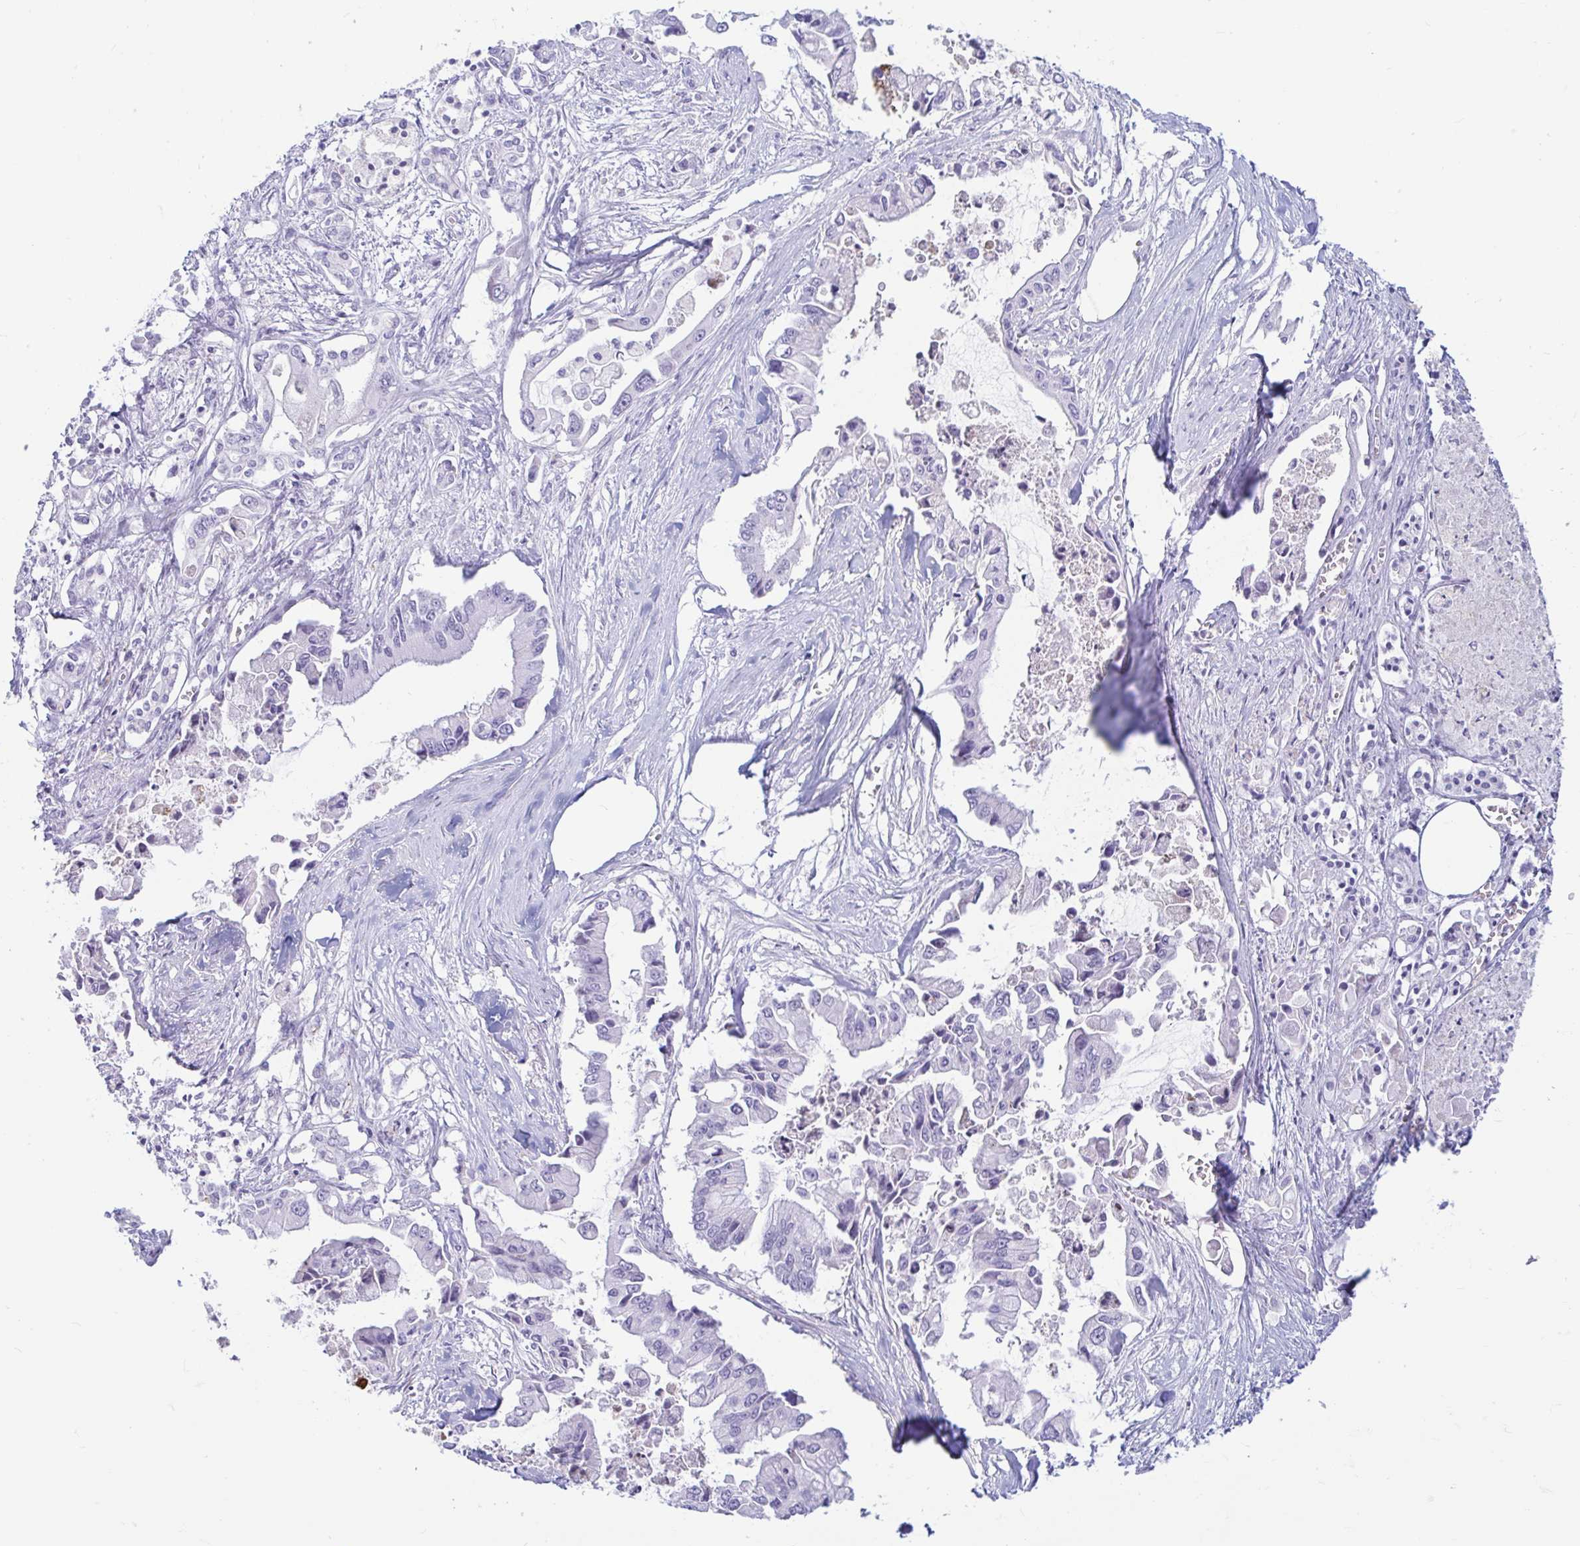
{"staining": {"intensity": "negative", "quantity": "none", "location": "none"}, "tissue": "pancreatic cancer", "cell_type": "Tumor cells", "image_type": "cancer", "snomed": [{"axis": "morphology", "description": "Adenocarcinoma, NOS"}, {"axis": "topography", "description": "Pancreas"}], "caption": "This is a micrograph of immunohistochemistry staining of adenocarcinoma (pancreatic), which shows no expression in tumor cells.", "gene": "ERICH6", "patient": {"sex": "male", "age": 84}}